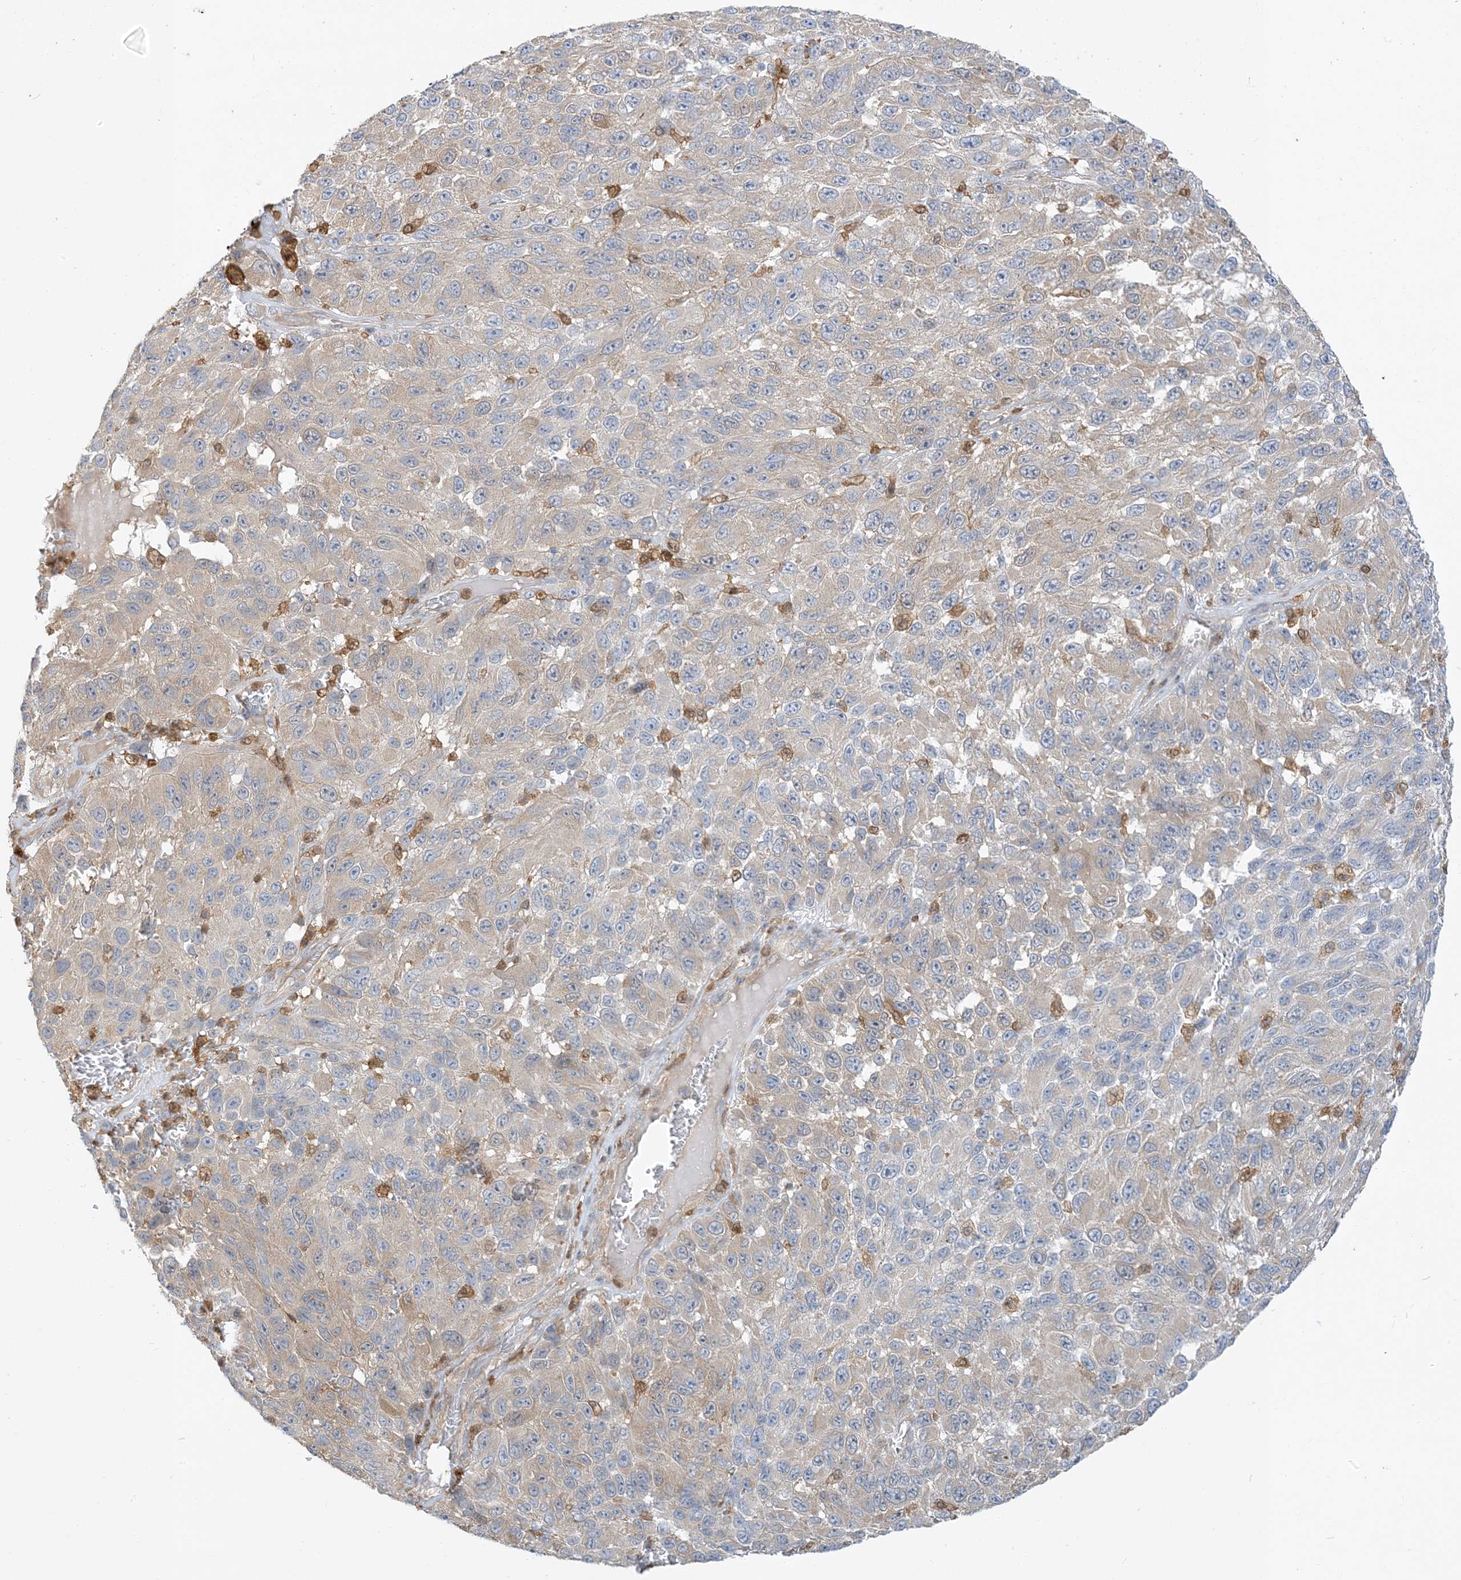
{"staining": {"intensity": "weak", "quantity": "<25%", "location": "cytoplasmic/membranous"}, "tissue": "melanoma", "cell_type": "Tumor cells", "image_type": "cancer", "snomed": [{"axis": "morphology", "description": "Malignant melanoma, NOS"}, {"axis": "topography", "description": "Skin"}], "caption": "Human malignant melanoma stained for a protein using immunohistochemistry (IHC) displays no staining in tumor cells.", "gene": "NAGK", "patient": {"sex": "female", "age": 96}}